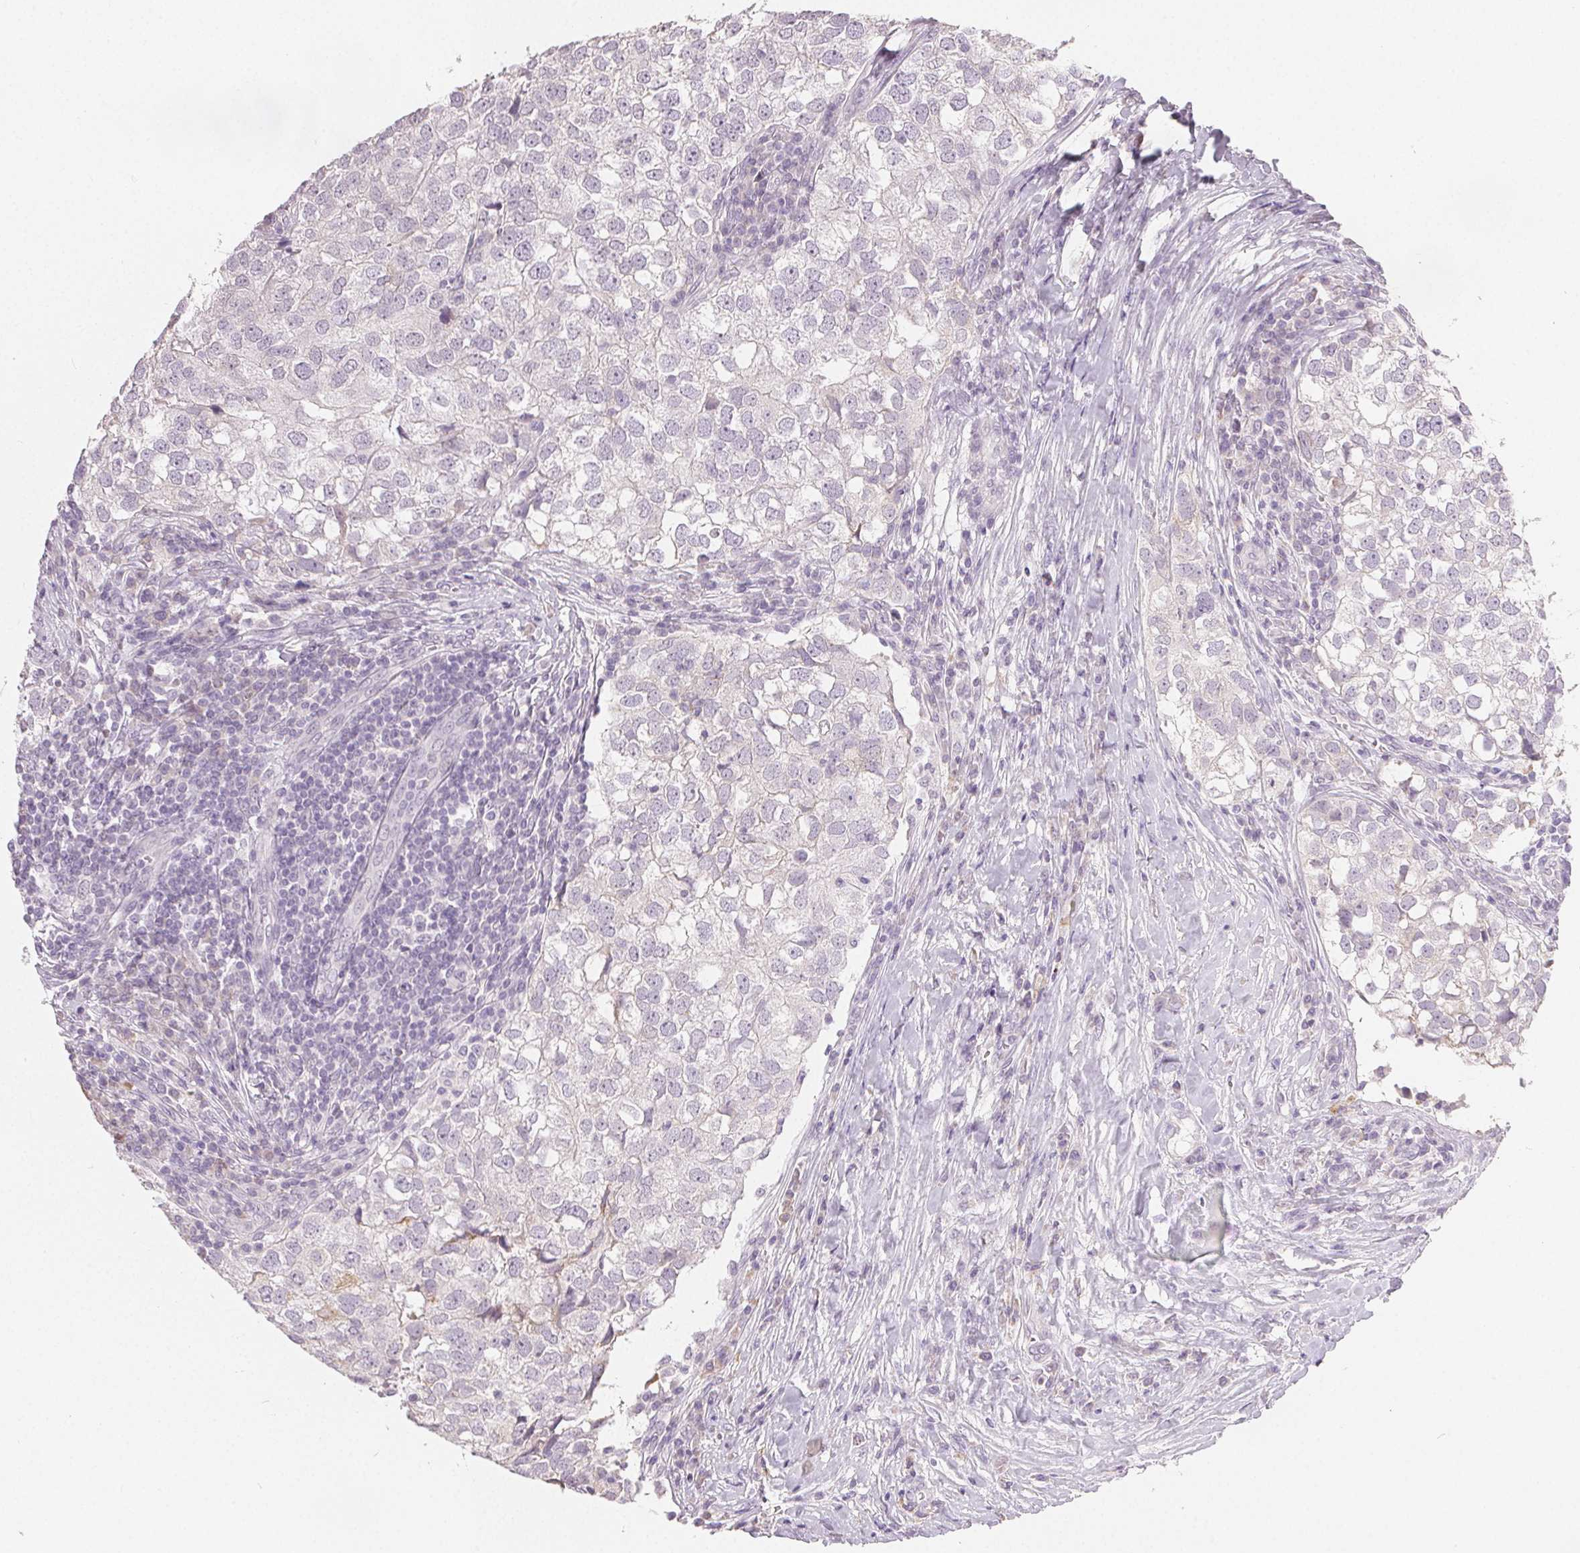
{"staining": {"intensity": "negative", "quantity": "none", "location": "none"}, "tissue": "breast cancer", "cell_type": "Tumor cells", "image_type": "cancer", "snomed": [{"axis": "morphology", "description": "Duct carcinoma"}, {"axis": "topography", "description": "Breast"}], "caption": "Photomicrograph shows no protein positivity in tumor cells of invasive ductal carcinoma (breast) tissue.", "gene": "CA12", "patient": {"sex": "female", "age": 30}}